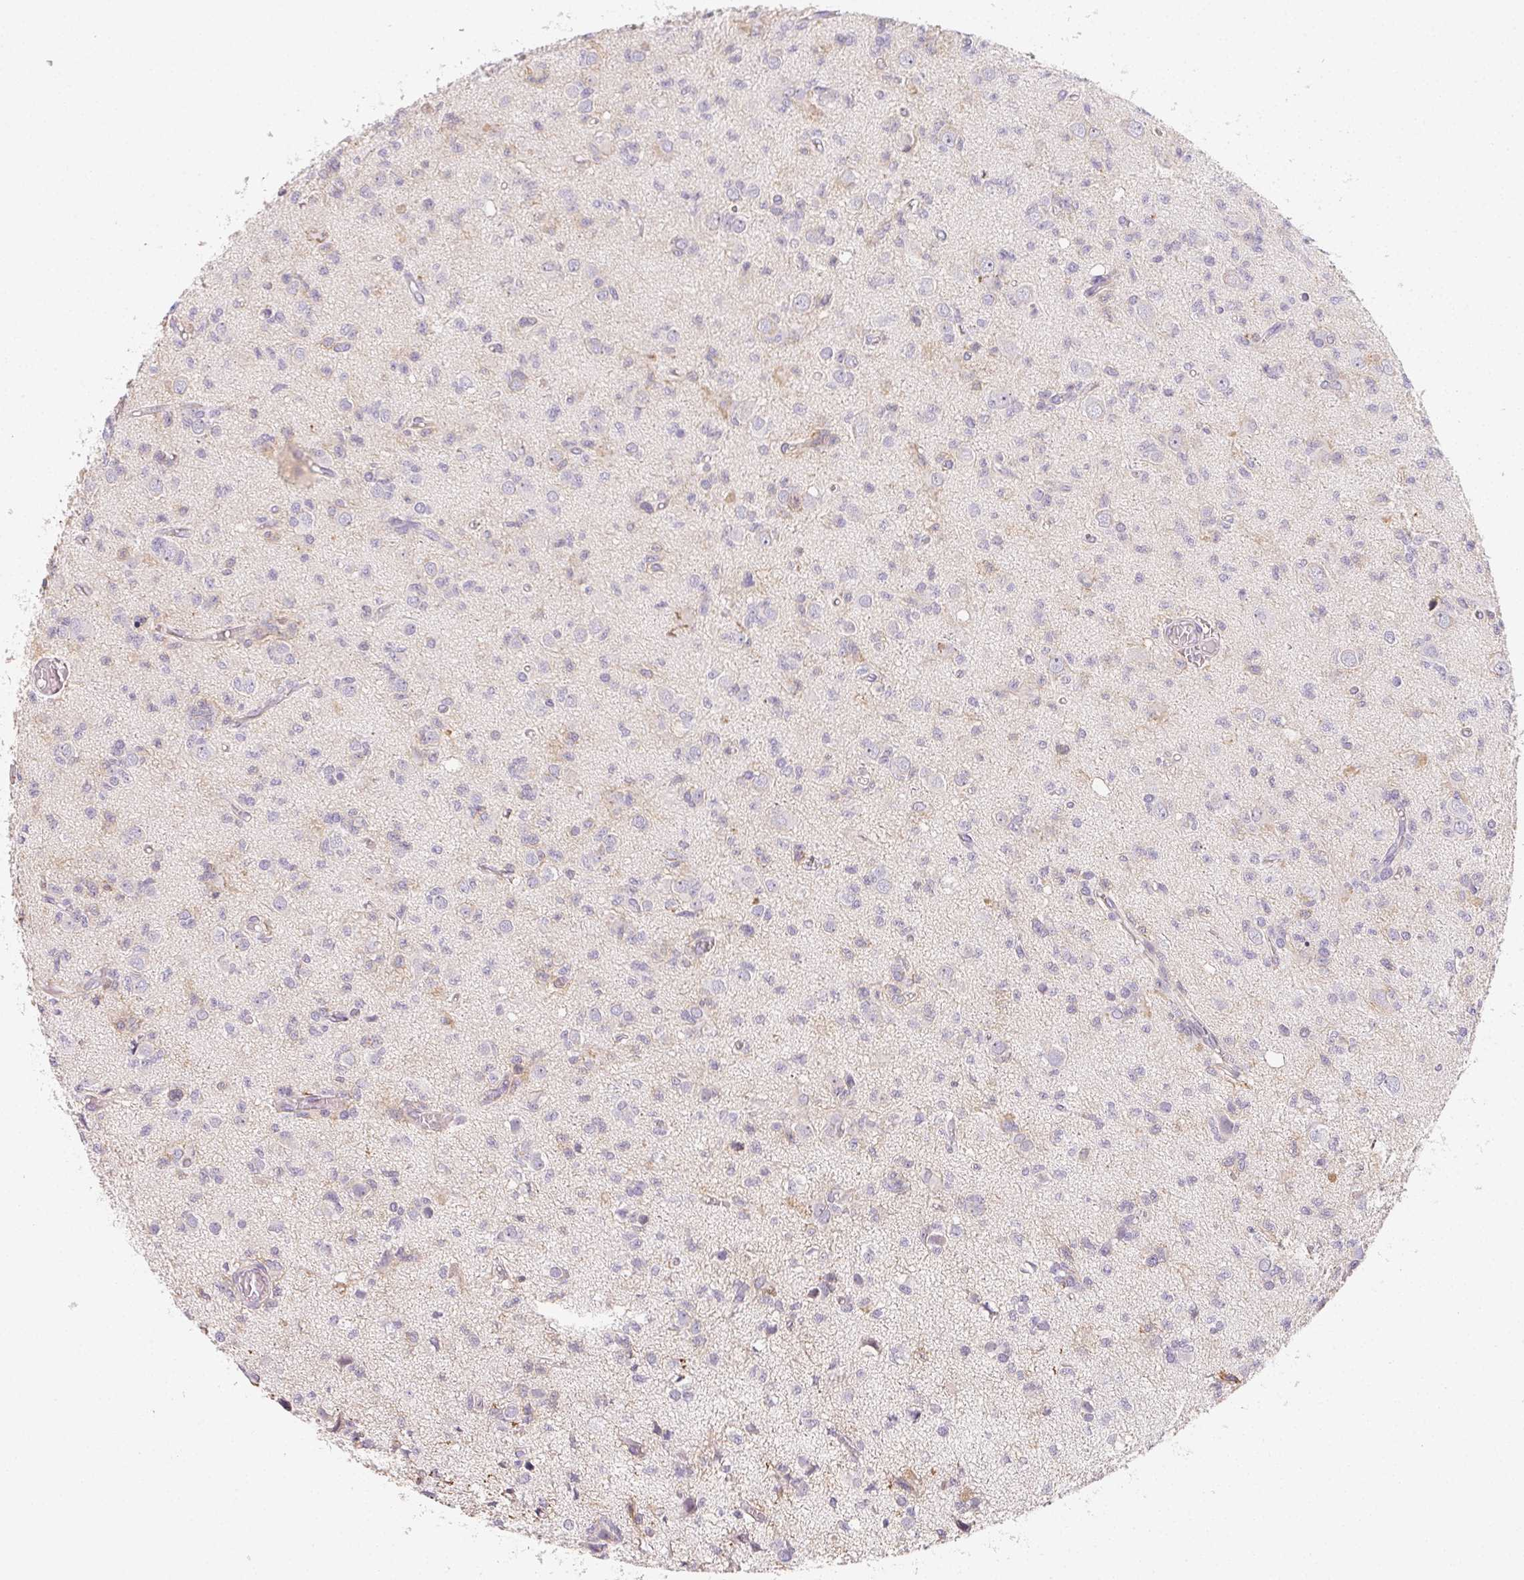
{"staining": {"intensity": "negative", "quantity": "none", "location": "none"}, "tissue": "glioma", "cell_type": "Tumor cells", "image_type": "cancer", "snomed": [{"axis": "morphology", "description": "Glioma, malignant, Low grade"}, {"axis": "topography", "description": "Brain"}], "caption": "The photomicrograph reveals no significant positivity in tumor cells of malignant glioma (low-grade). Brightfield microscopy of immunohistochemistry stained with DAB (brown) and hematoxylin (blue), captured at high magnification.", "gene": "LRRC23", "patient": {"sex": "male", "age": 64}}